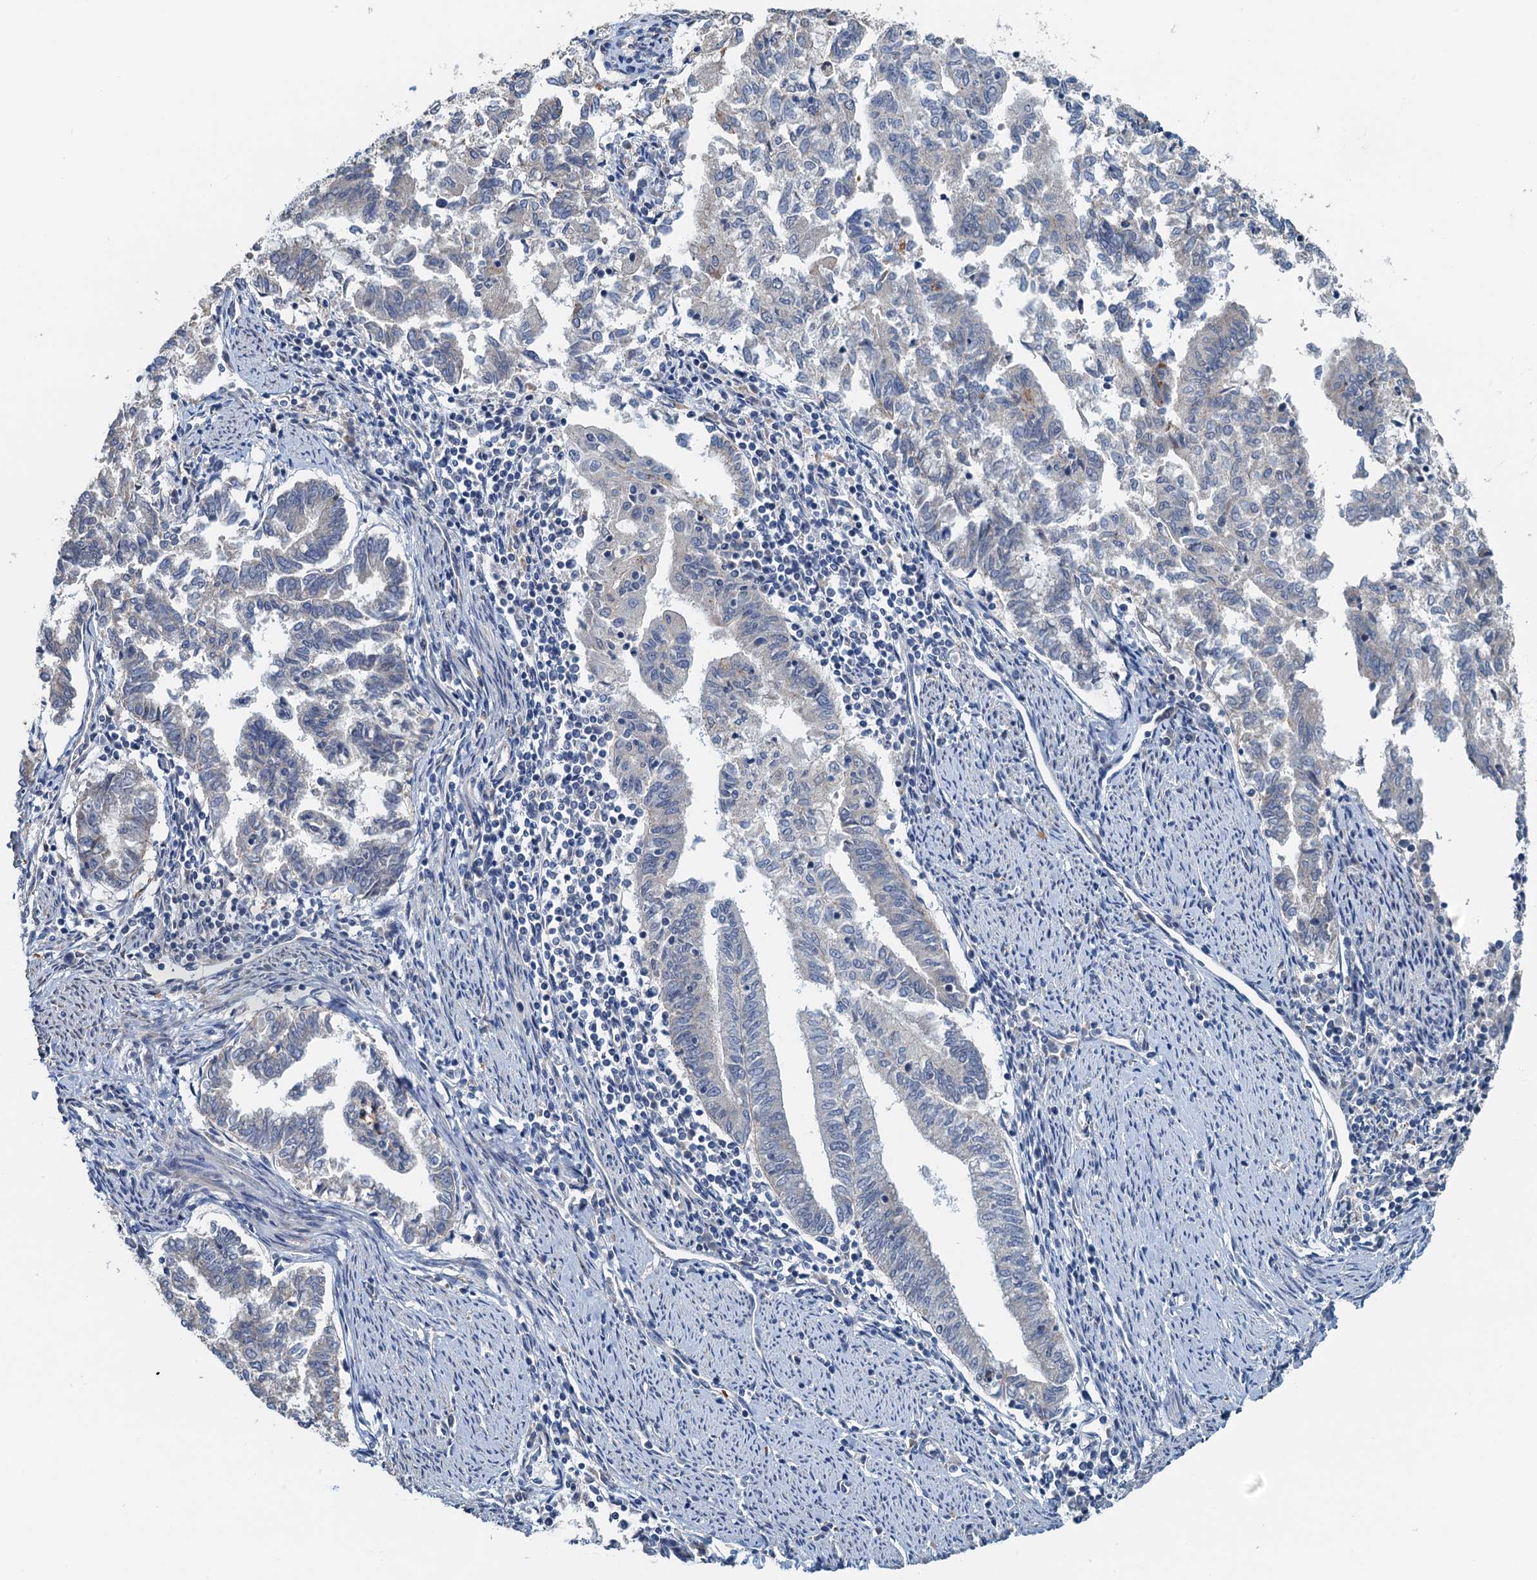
{"staining": {"intensity": "negative", "quantity": "none", "location": "none"}, "tissue": "endometrial cancer", "cell_type": "Tumor cells", "image_type": "cancer", "snomed": [{"axis": "morphology", "description": "Adenocarcinoma, NOS"}, {"axis": "topography", "description": "Endometrium"}], "caption": "Protein analysis of endometrial adenocarcinoma reveals no significant expression in tumor cells.", "gene": "ZNF606", "patient": {"sex": "female", "age": 79}}